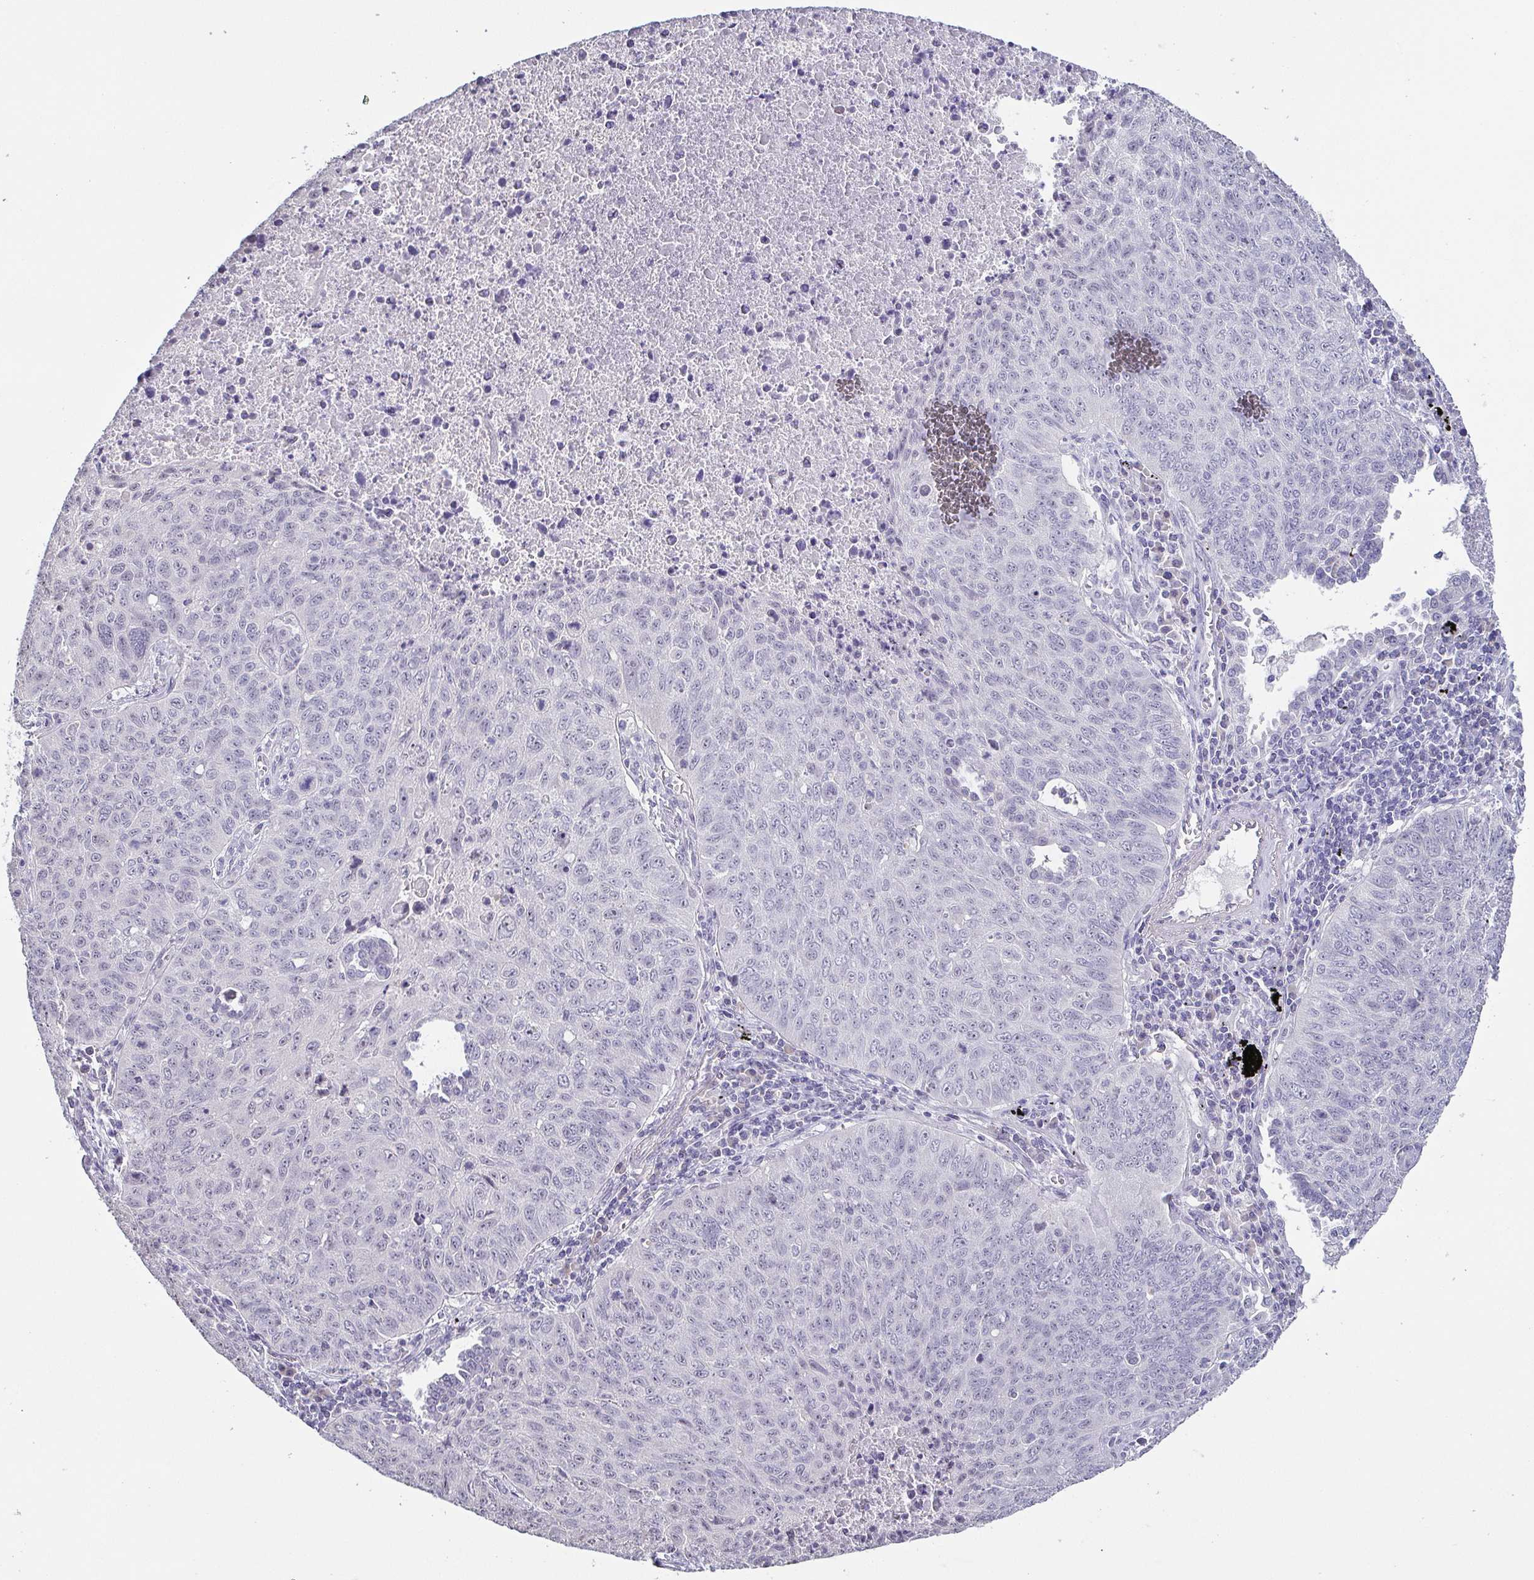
{"staining": {"intensity": "negative", "quantity": "none", "location": "none"}, "tissue": "lung cancer", "cell_type": "Tumor cells", "image_type": "cancer", "snomed": [{"axis": "morphology", "description": "Normal morphology"}, {"axis": "morphology", "description": "Aneuploidy"}, {"axis": "morphology", "description": "Squamous cell carcinoma, NOS"}, {"axis": "topography", "description": "Lymph node"}, {"axis": "topography", "description": "Lung"}], "caption": "This is an immunohistochemistry histopathology image of human lung squamous cell carcinoma. There is no expression in tumor cells.", "gene": "NEFH", "patient": {"sex": "female", "age": 76}}